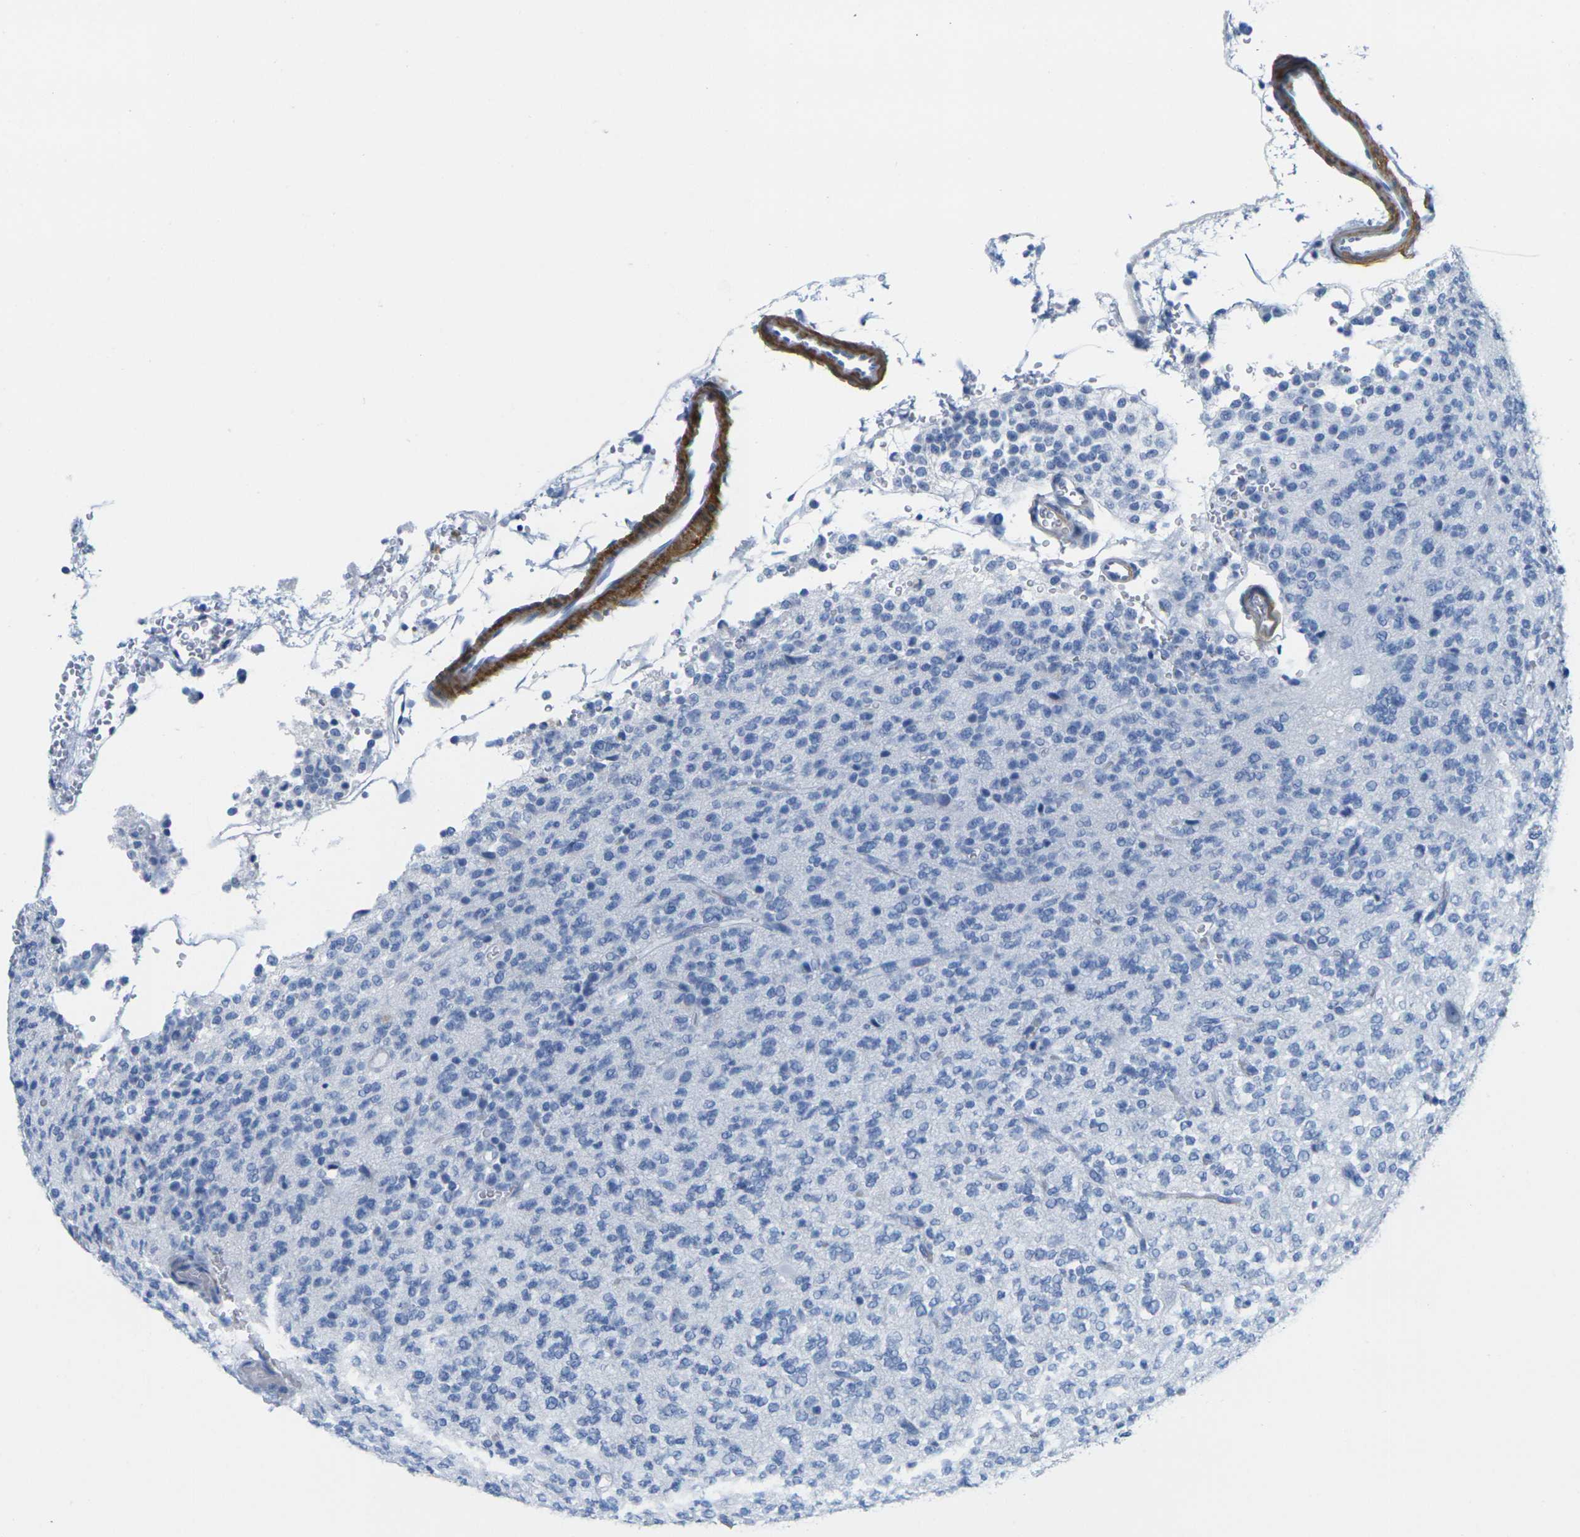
{"staining": {"intensity": "negative", "quantity": "none", "location": "none"}, "tissue": "glioma", "cell_type": "Tumor cells", "image_type": "cancer", "snomed": [{"axis": "morphology", "description": "Glioma, malignant, Low grade"}, {"axis": "topography", "description": "Brain"}], "caption": "This is an immunohistochemistry image of human glioma. There is no staining in tumor cells.", "gene": "CNN1", "patient": {"sex": "male", "age": 38}}